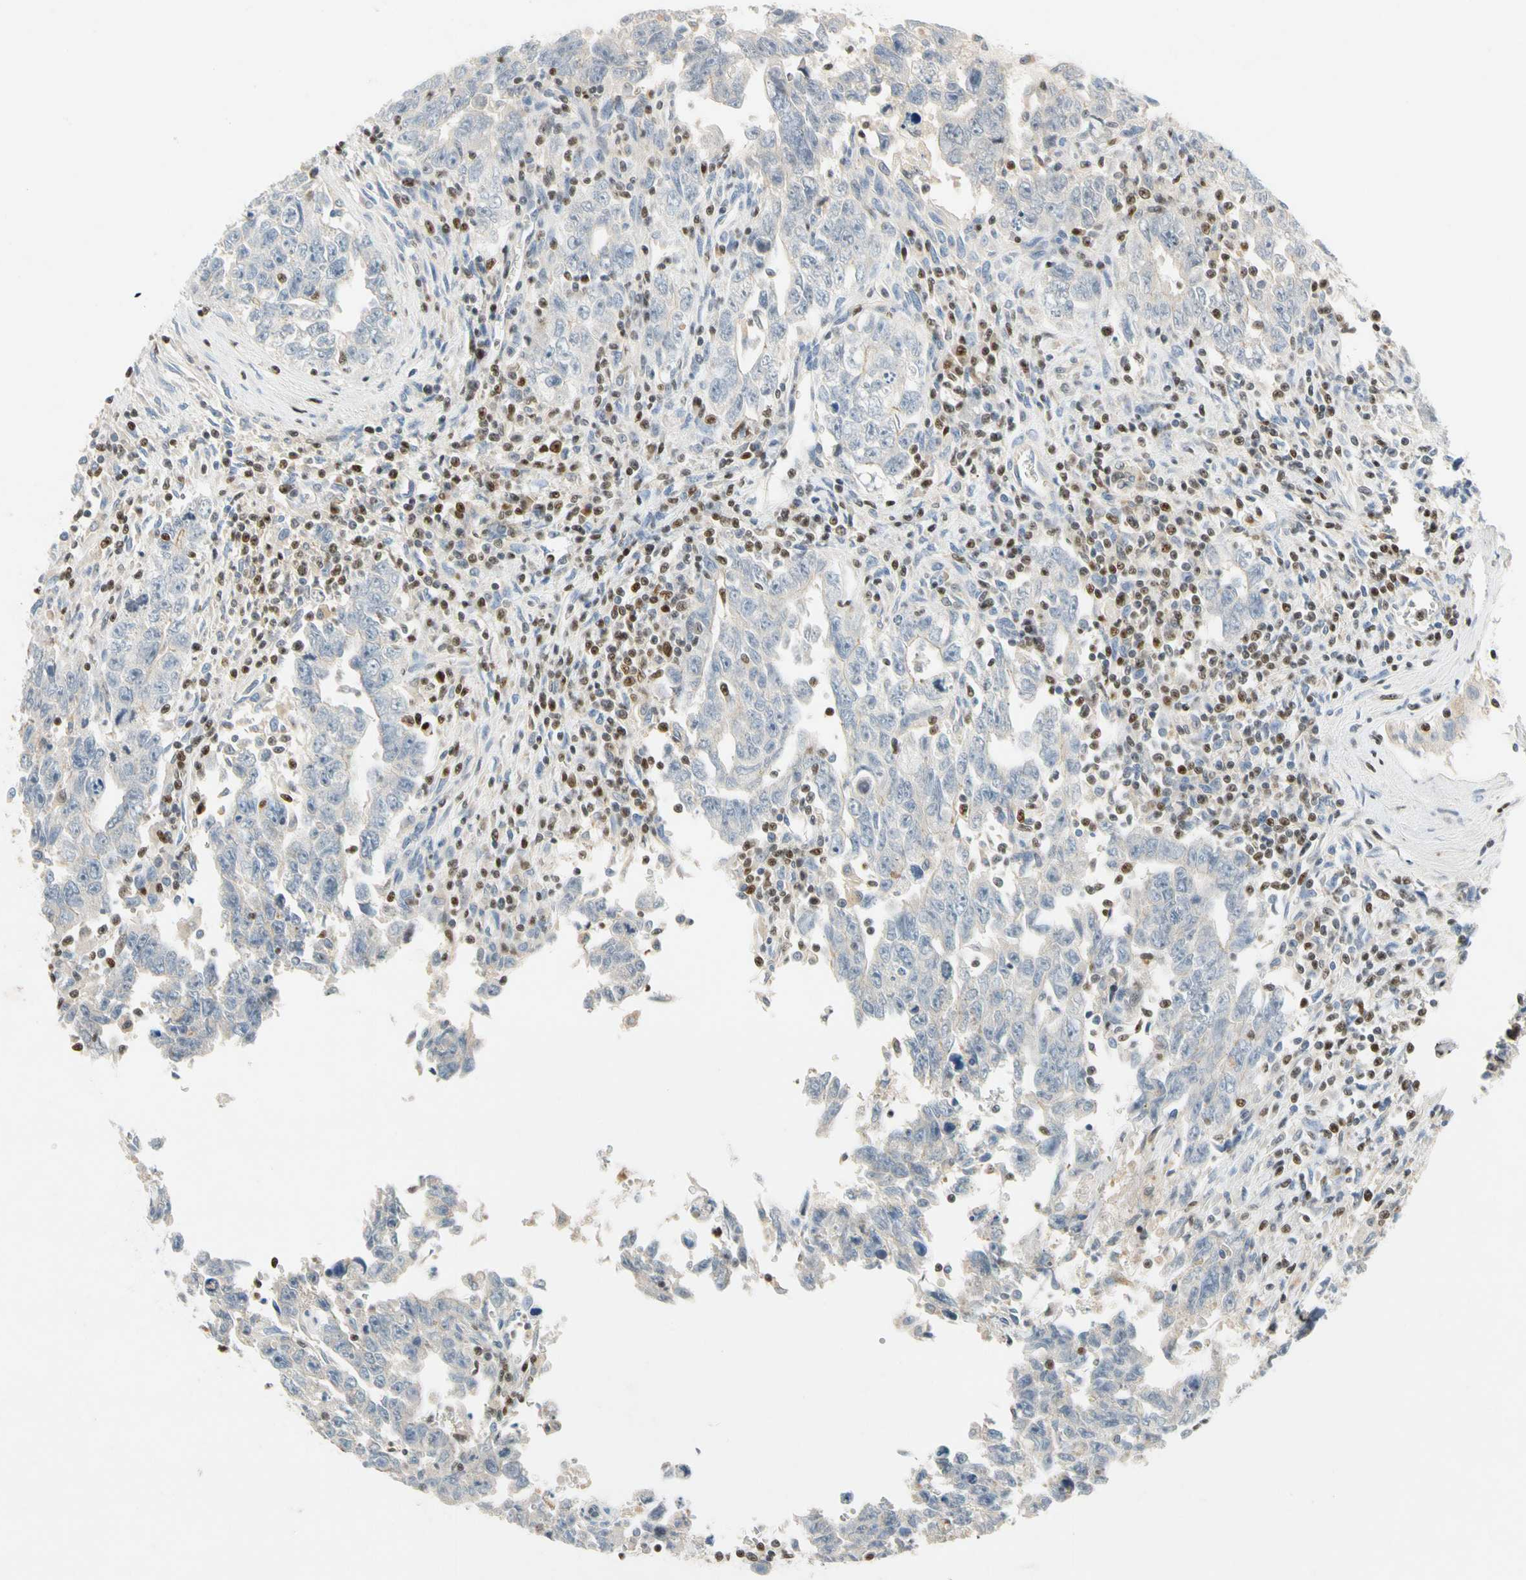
{"staining": {"intensity": "negative", "quantity": "none", "location": "none"}, "tissue": "testis cancer", "cell_type": "Tumor cells", "image_type": "cancer", "snomed": [{"axis": "morphology", "description": "Carcinoma, Embryonal, NOS"}, {"axis": "topography", "description": "Testis"}], "caption": "The micrograph demonstrates no staining of tumor cells in testis embryonal carcinoma.", "gene": "SP140", "patient": {"sex": "male", "age": 28}}